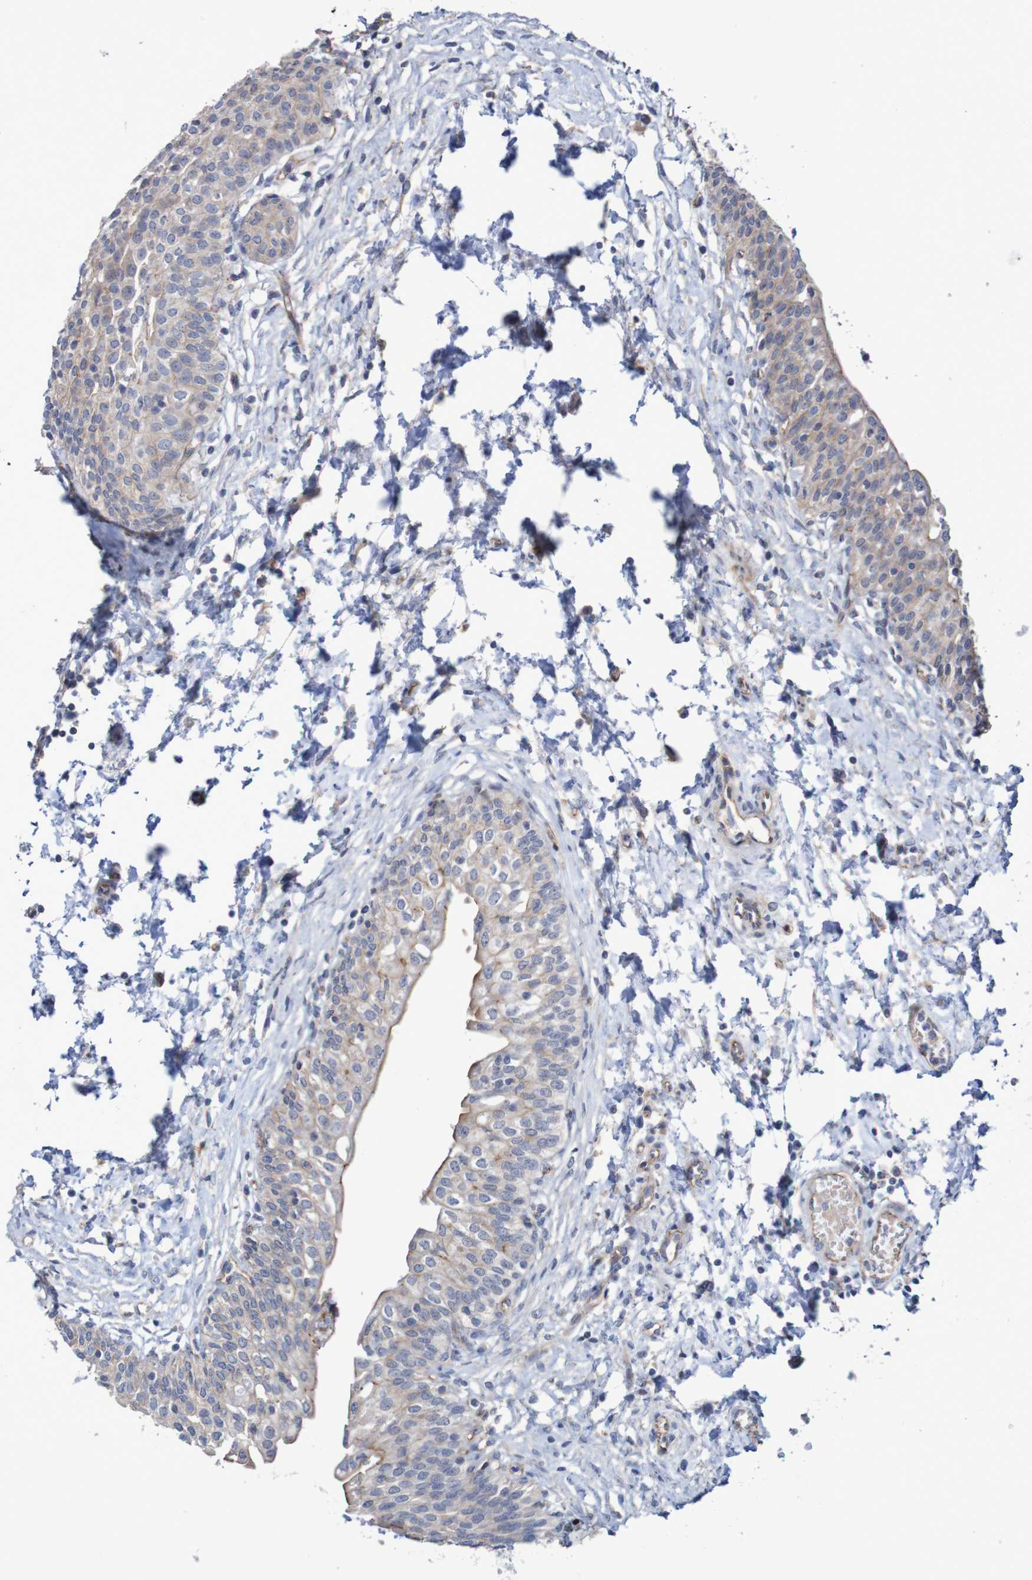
{"staining": {"intensity": "weak", "quantity": "25%-75%", "location": "cytoplasmic/membranous"}, "tissue": "urinary bladder", "cell_type": "Urothelial cells", "image_type": "normal", "snomed": [{"axis": "morphology", "description": "Normal tissue, NOS"}, {"axis": "topography", "description": "Urinary bladder"}], "caption": "Immunohistochemical staining of benign urinary bladder exhibits 25%-75% levels of weak cytoplasmic/membranous protein staining in approximately 25%-75% of urothelial cells. The protein is shown in brown color, while the nuclei are stained blue.", "gene": "NECTIN2", "patient": {"sex": "male", "age": 55}}